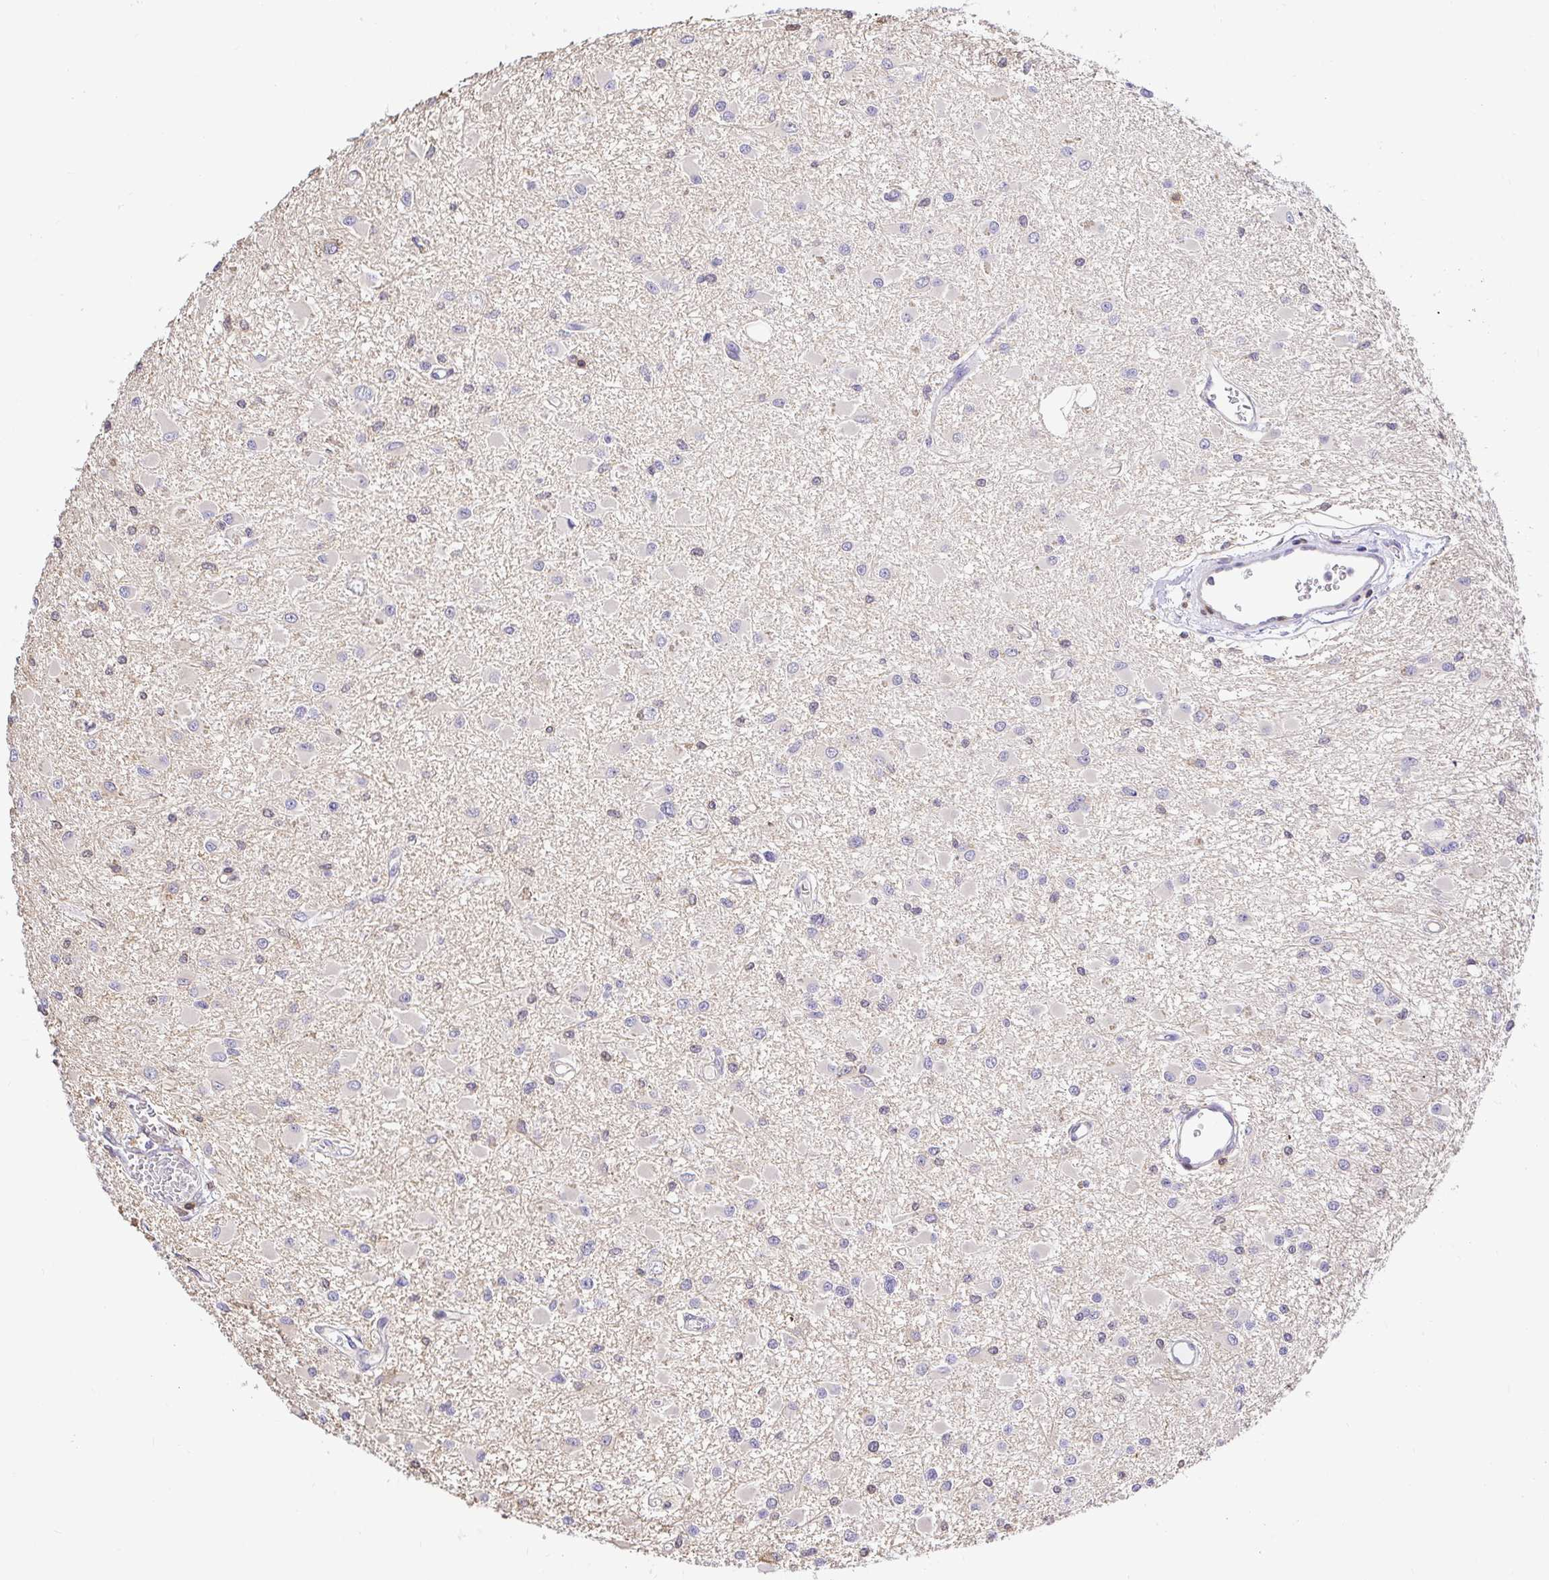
{"staining": {"intensity": "negative", "quantity": "none", "location": "none"}, "tissue": "glioma", "cell_type": "Tumor cells", "image_type": "cancer", "snomed": [{"axis": "morphology", "description": "Glioma, malignant, High grade"}, {"axis": "topography", "description": "Brain"}], "caption": "This is a image of IHC staining of glioma, which shows no positivity in tumor cells. Nuclei are stained in blue.", "gene": "SKAP1", "patient": {"sex": "male", "age": 54}}